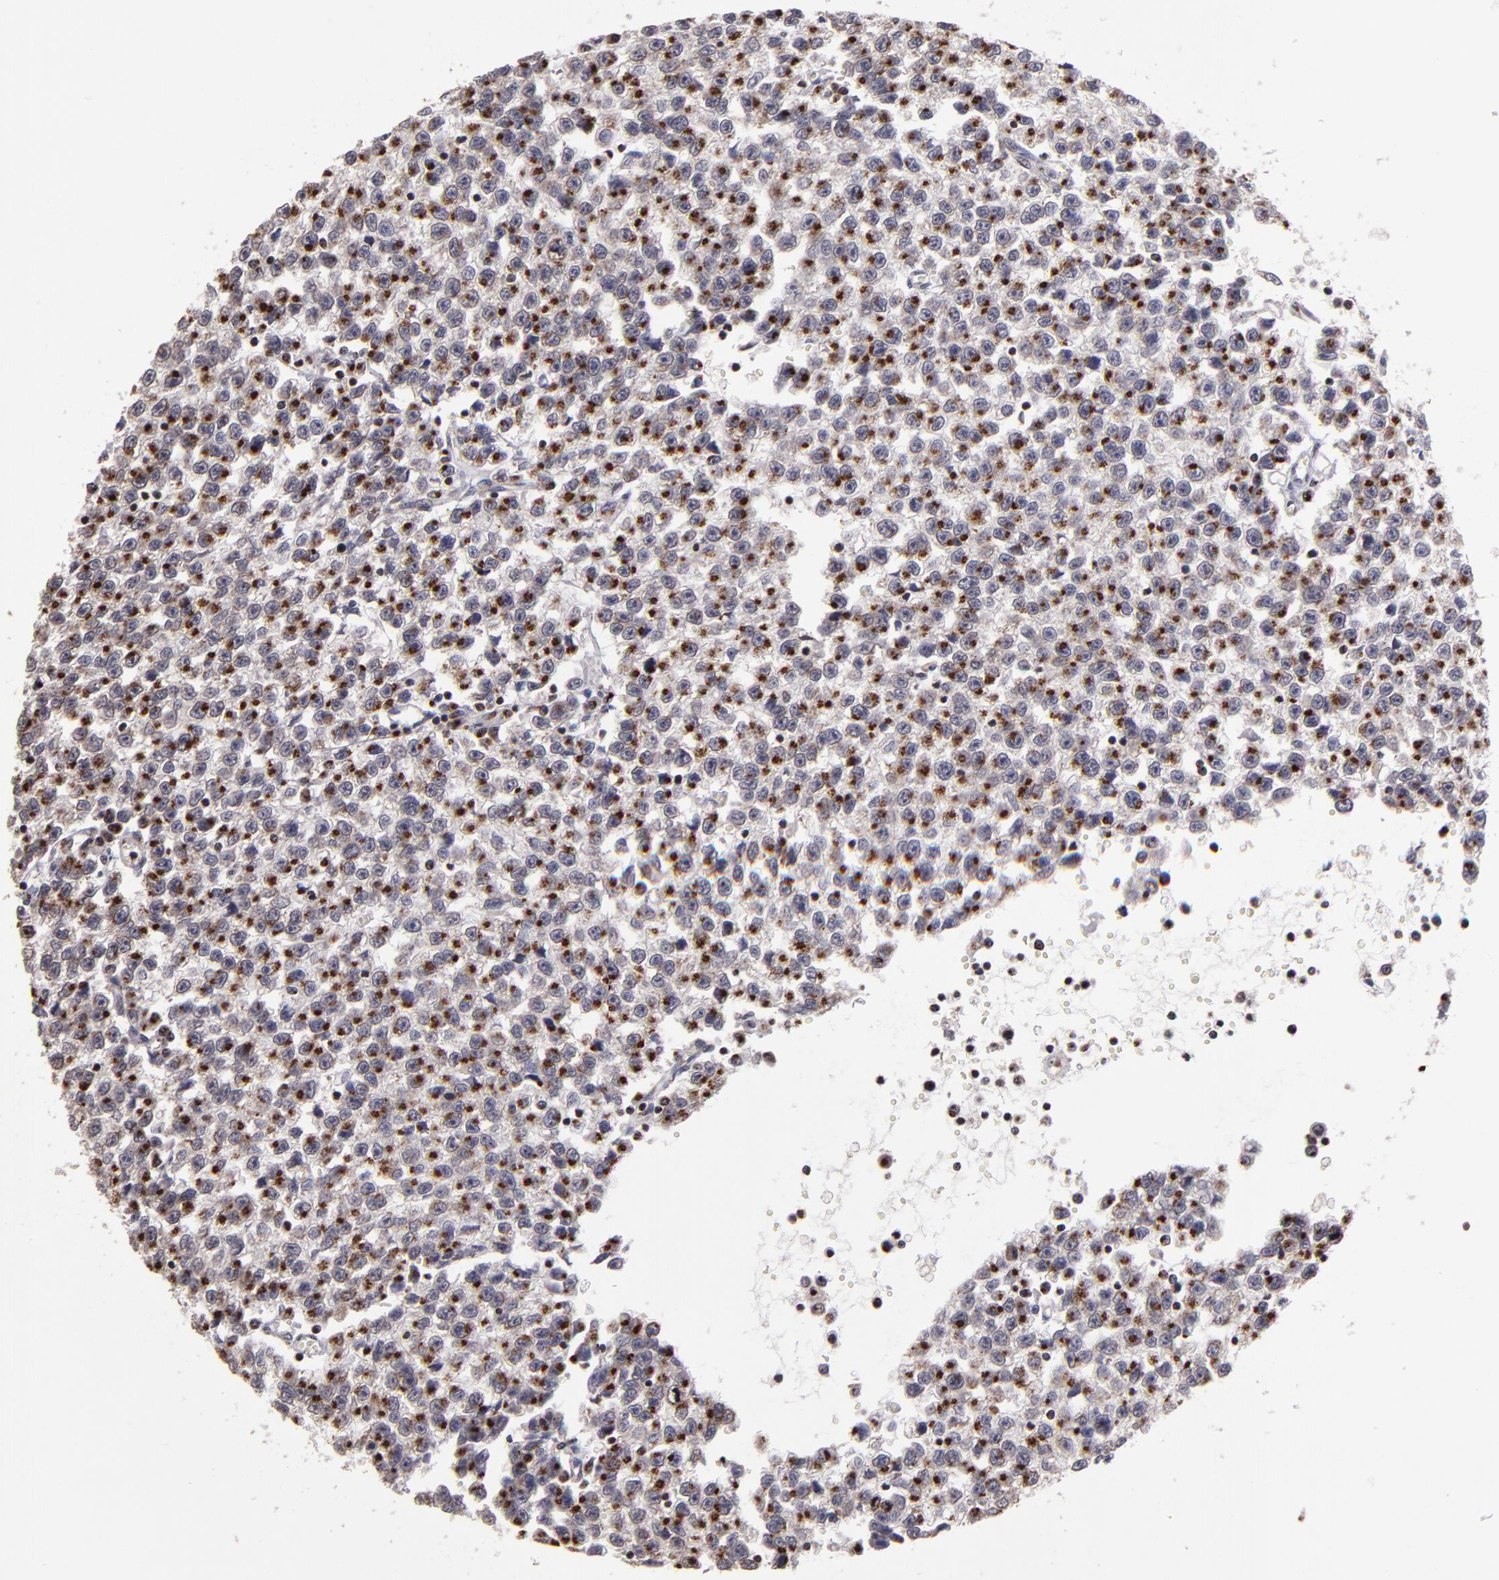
{"staining": {"intensity": "moderate", "quantity": ">75%", "location": "cytoplasmic/membranous,nuclear"}, "tissue": "testis cancer", "cell_type": "Tumor cells", "image_type": "cancer", "snomed": [{"axis": "morphology", "description": "Seminoma, NOS"}, {"axis": "topography", "description": "Testis"}], "caption": "The image shows immunohistochemical staining of testis seminoma. There is moderate cytoplasmic/membranous and nuclear staining is identified in approximately >75% of tumor cells.", "gene": "CSDC2", "patient": {"sex": "male", "age": 35}}